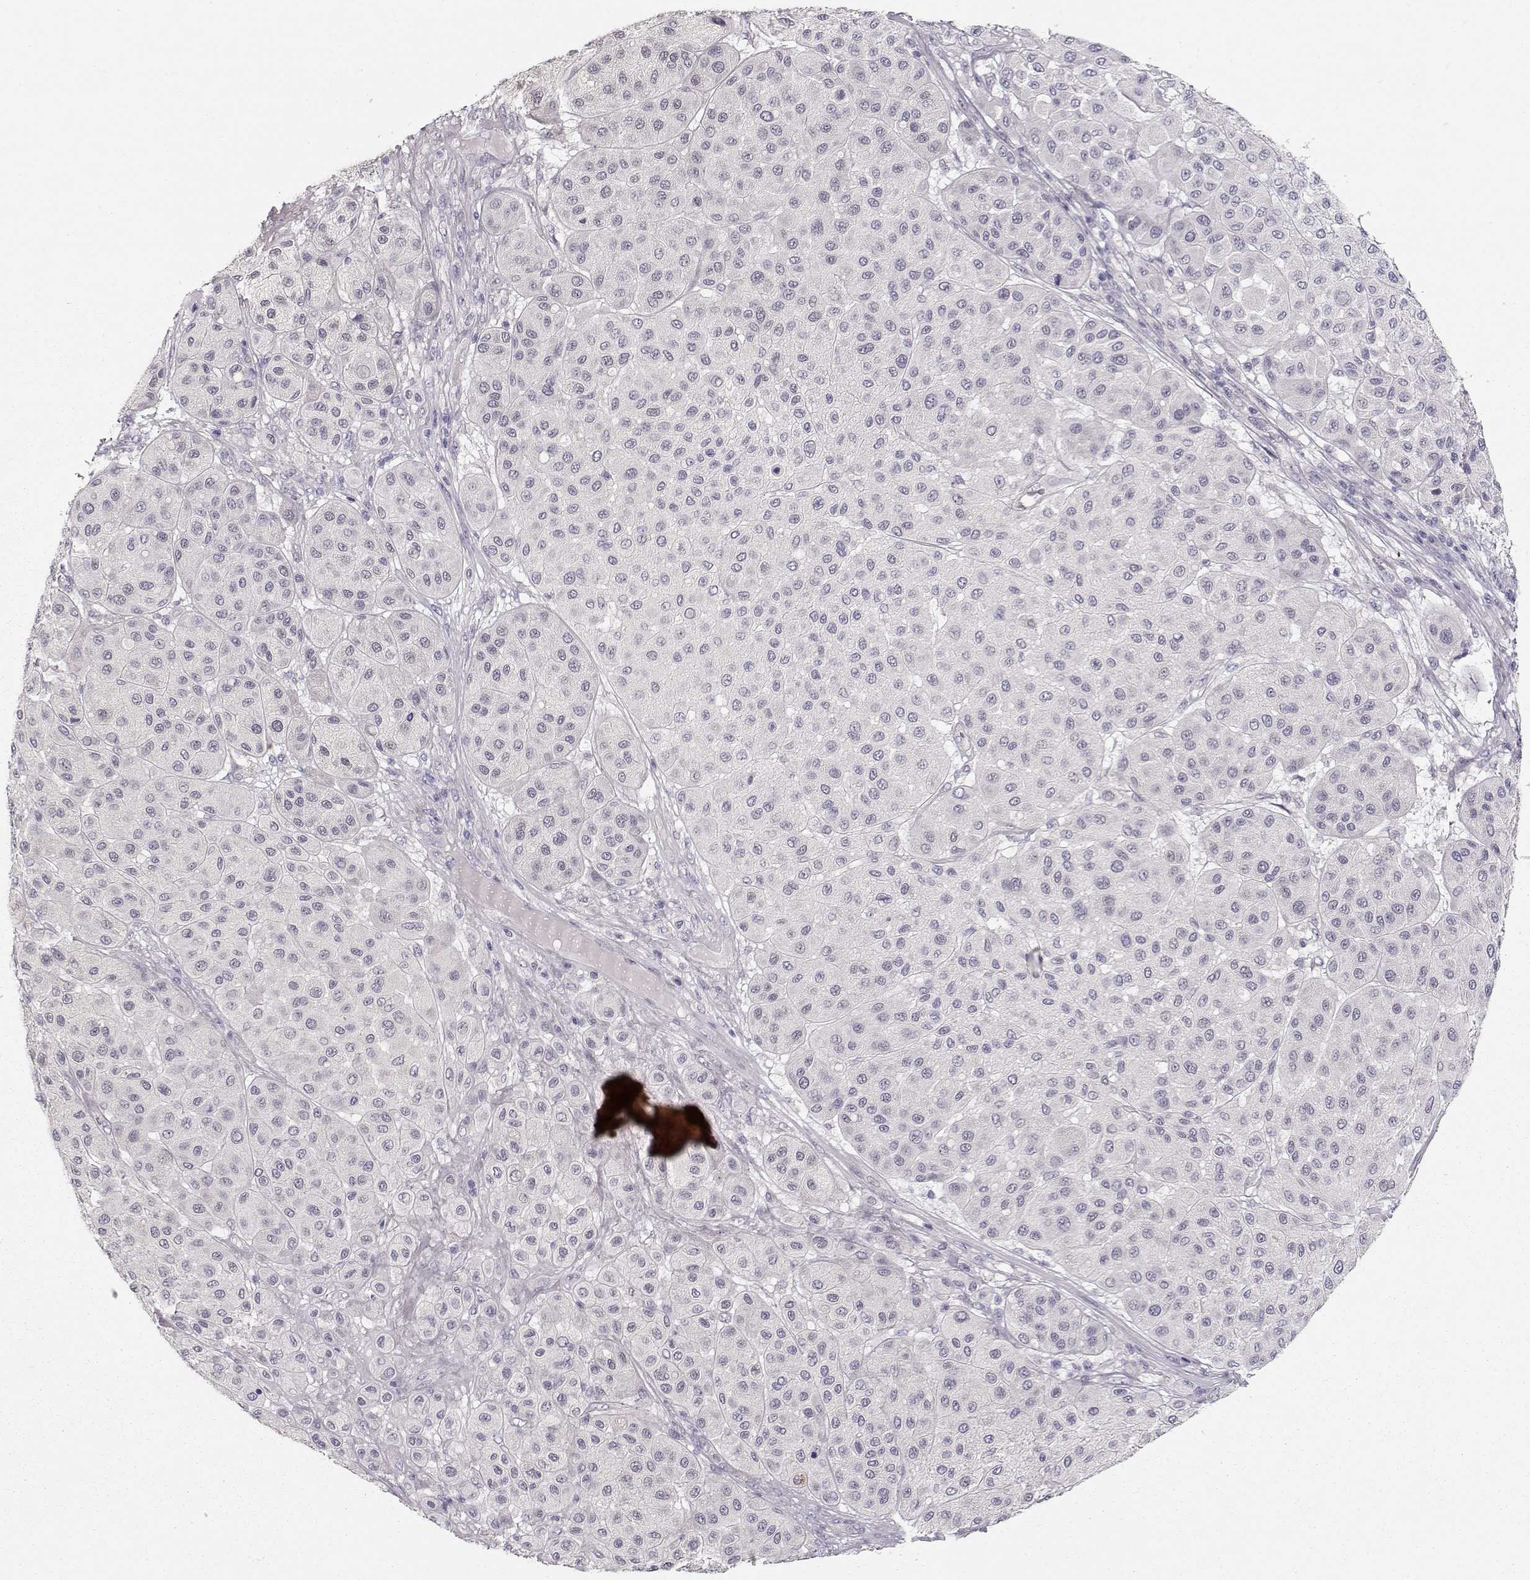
{"staining": {"intensity": "negative", "quantity": "none", "location": "none"}, "tissue": "melanoma", "cell_type": "Tumor cells", "image_type": "cancer", "snomed": [{"axis": "morphology", "description": "Malignant melanoma, Metastatic site"}, {"axis": "topography", "description": "Smooth muscle"}], "caption": "This is a photomicrograph of IHC staining of melanoma, which shows no positivity in tumor cells. (DAB IHC with hematoxylin counter stain).", "gene": "TTC26", "patient": {"sex": "male", "age": 41}}